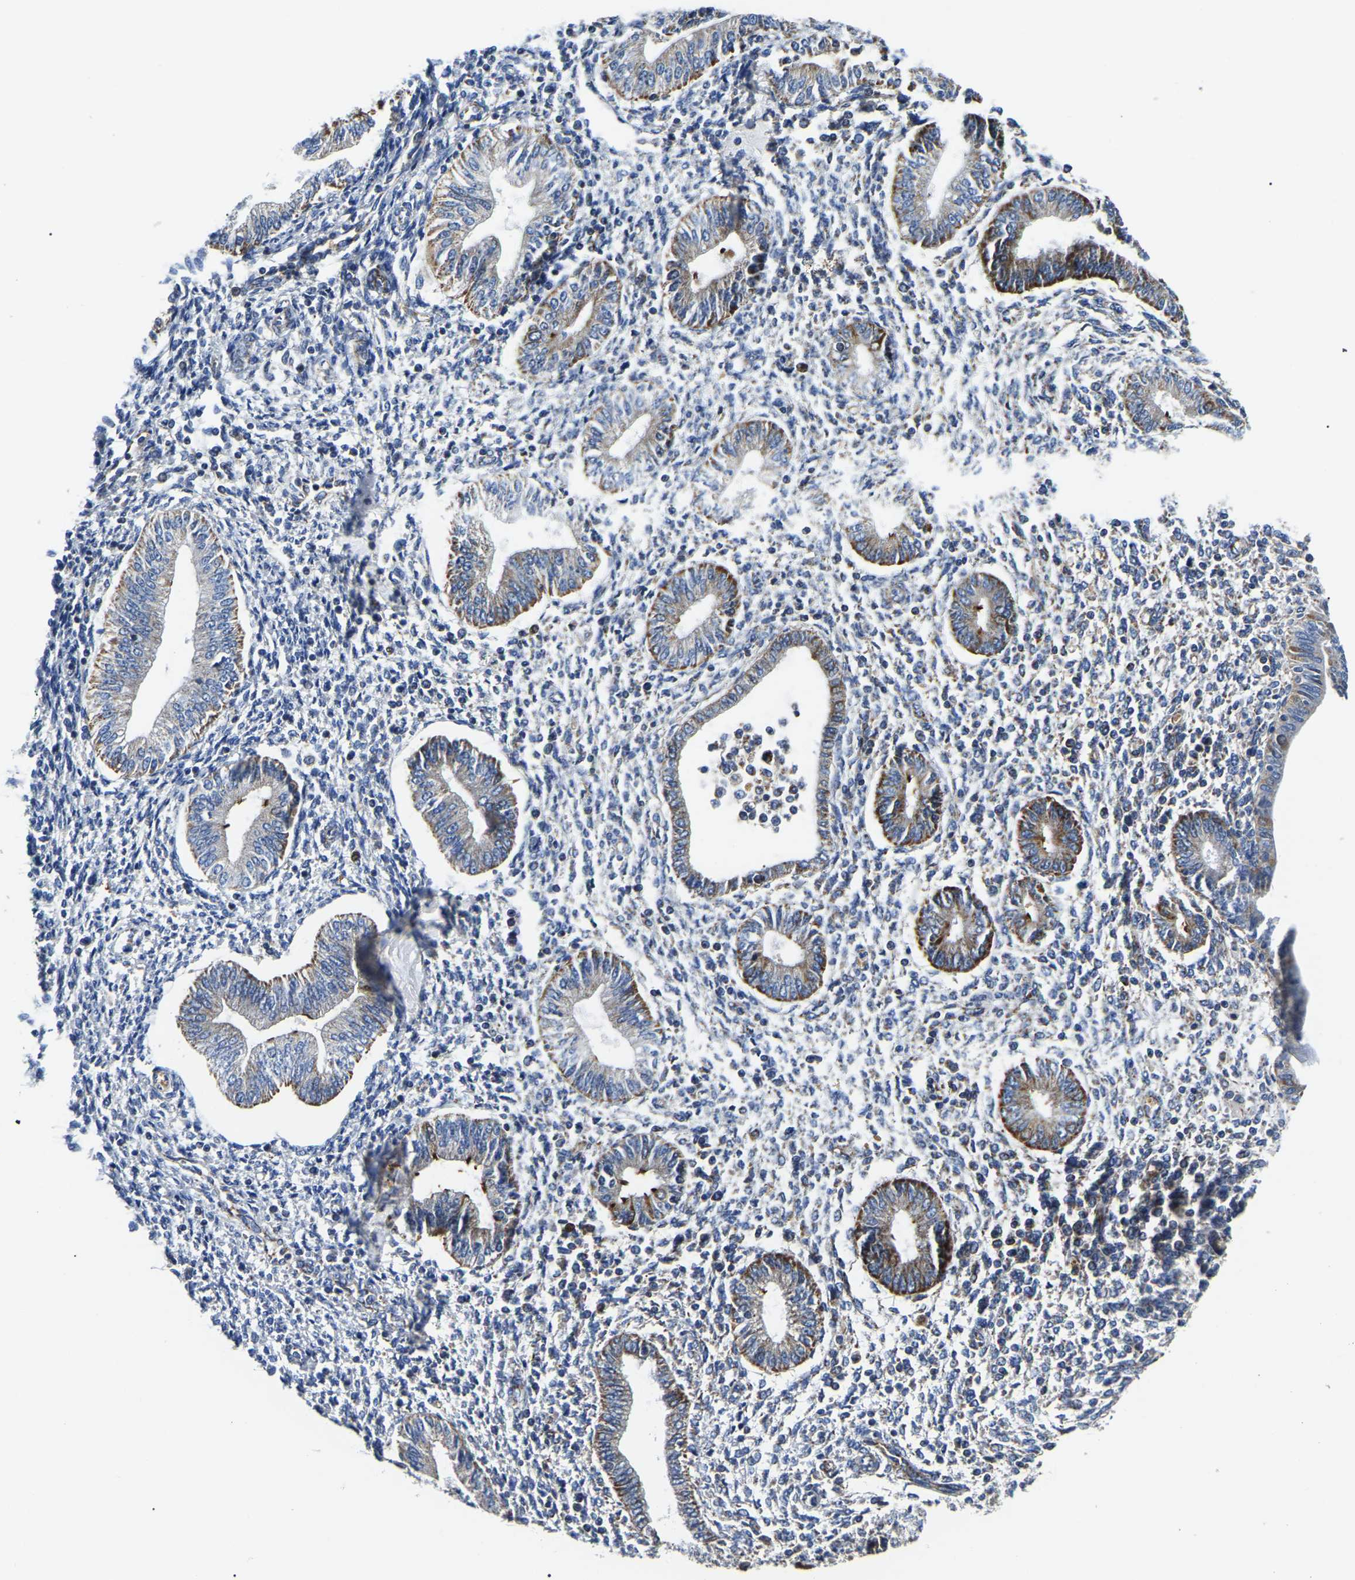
{"staining": {"intensity": "negative", "quantity": "none", "location": "none"}, "tissue": "endometrium", "cell_type": "Cells in endometrial stroma", "image_type": "normal", "snomed": [{"axis": "morphology", "description": "Normal tissue, NOS"}, {"axis": "topography", "description": "Endometrium"}], "caption": "There is no significant positivity in cells in endometrial stroma of endometrium. Brightfield microscopy of immunohistochemistry (IHC) stained with DAB (3,3'-diaminobenzidine) (brown) and hematoxylin (blue), captured at high magnification.", "gene": "PPM1E", "patient": {"sex": "female", "age": 50}}